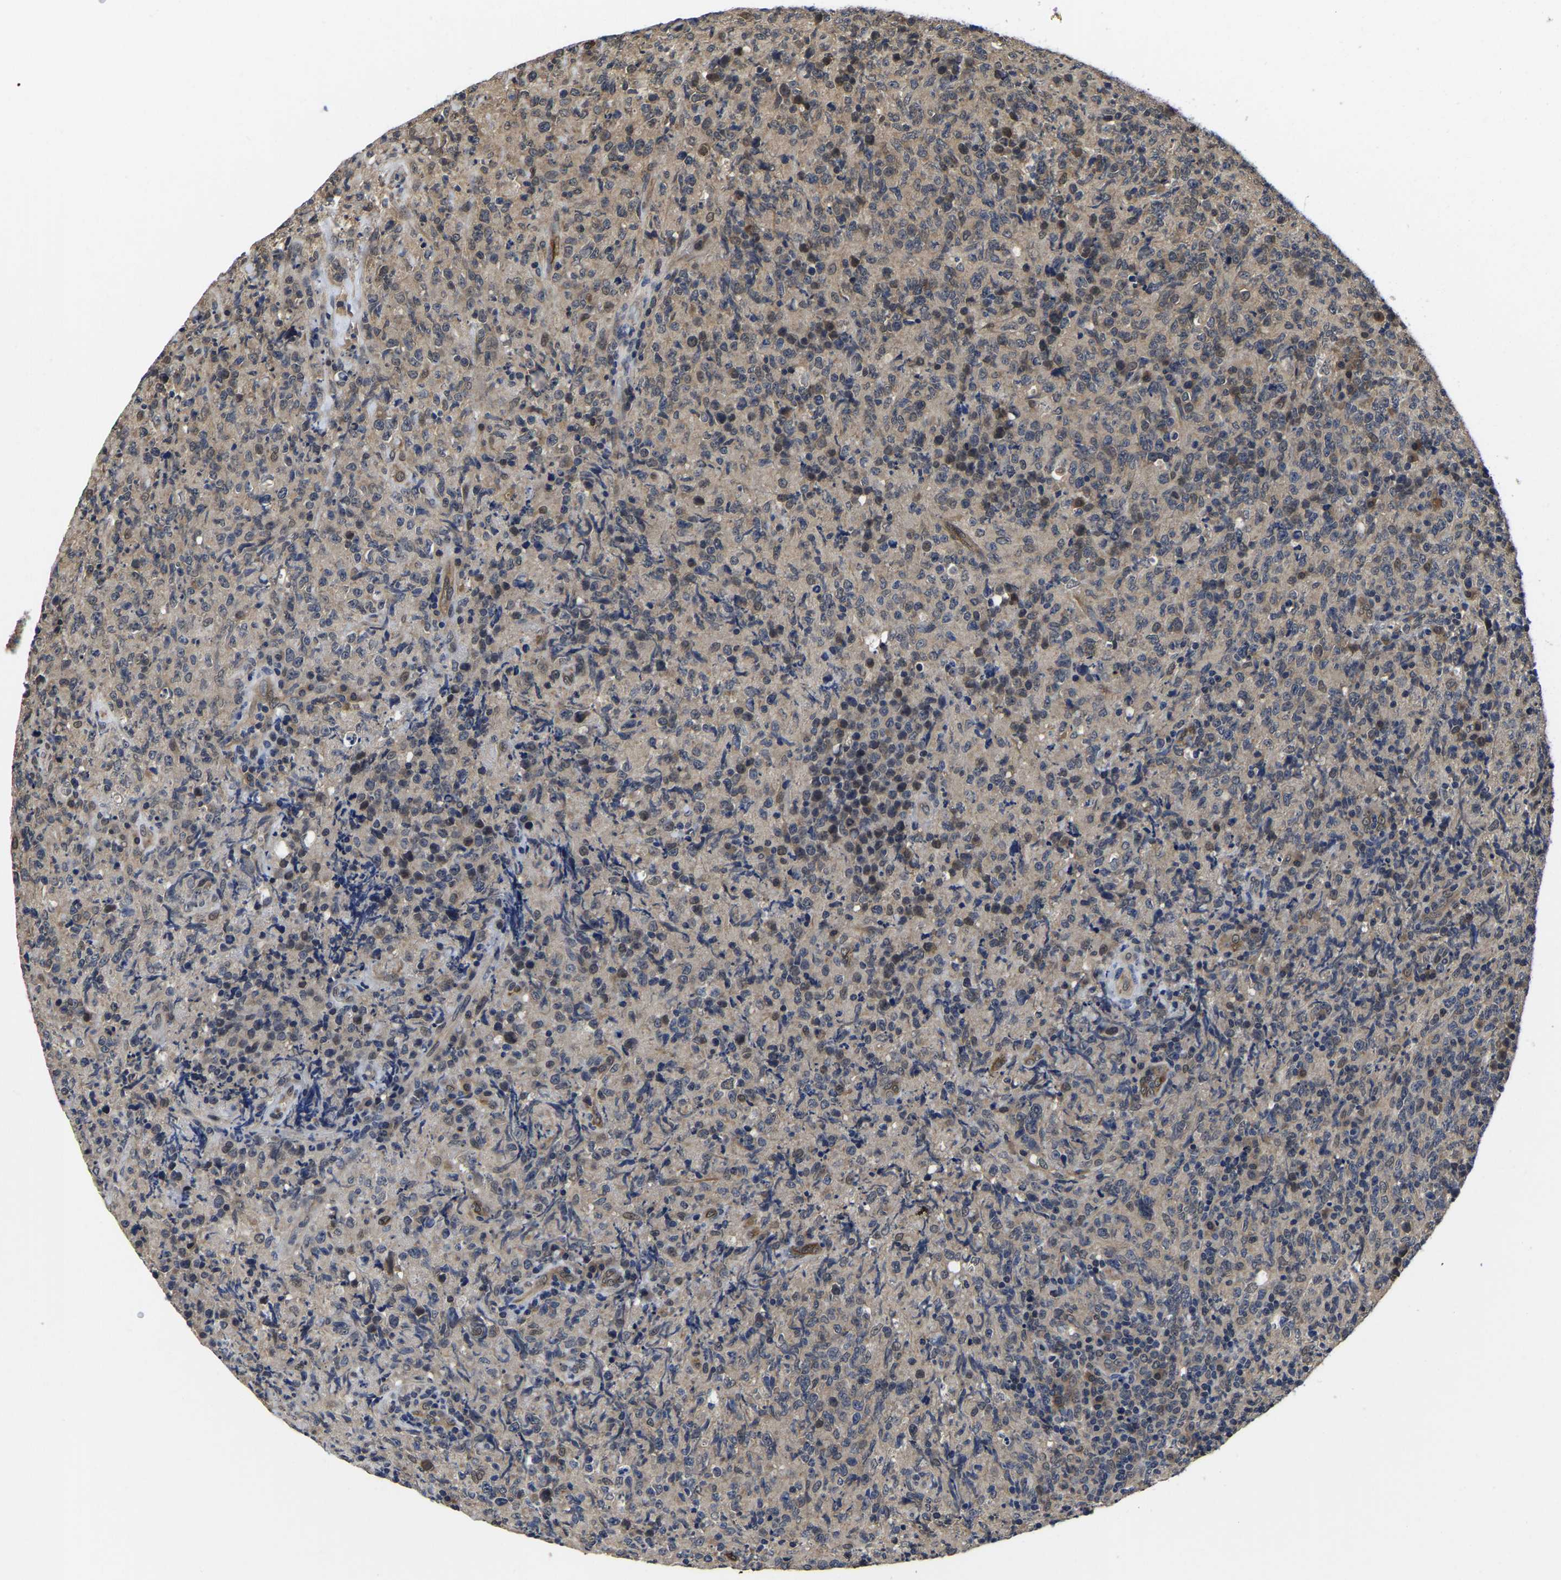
{"staining": {"intensity": "weak", "quantity": "<25%", "location": "nuclear"}, "tissue": "lymphoma", "cell_type": "Tumor cells", "image_type": "cancer", "snomed": [{"axis": "morphology", "description": "Malignant lymphoma, non-Hodgkin's type, High grade"}, {"axis": "topography", "description": "Tonsil"}], "caption": "This is a histopathology image of immunohistochemistry staining of high-grade malignant lymphoma, non-Hodgkin's type, which shows no expression in tumor cells.", "gene": "MCOLN2", "patient": {"sex": "female", "age": 36}}